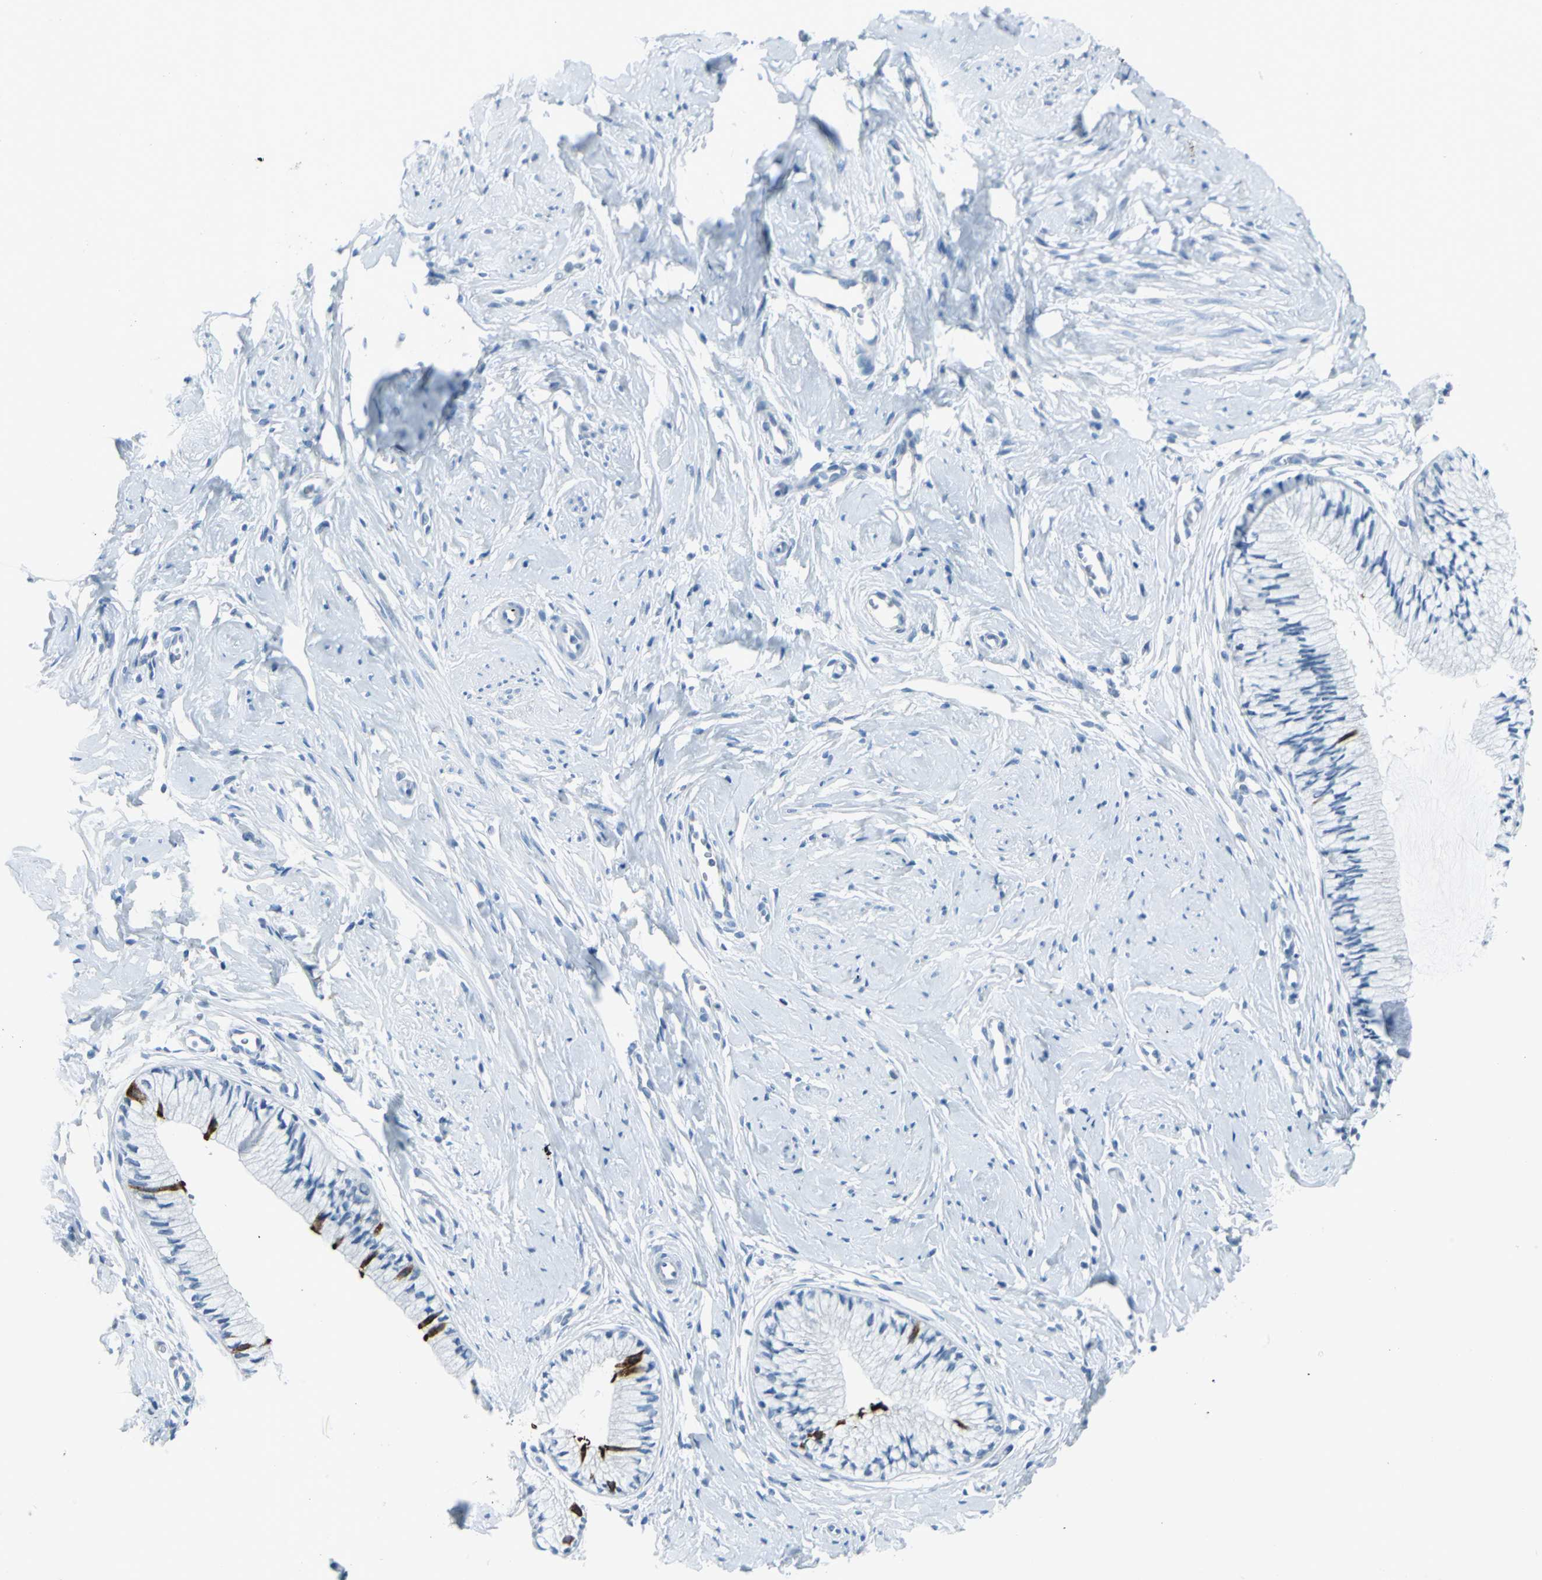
{"staining": {"intensity": "strong", "quantity": "<25%", "location": "cytoplasmic/membranous"}, "tissue": "cervix", "cell_type": "Glandular cells", "image_type": "normal", "snomed": [{"axis": "morphology", "description": "Normal tissue, NOS"}, {"axis": "topography", "description": "Cervix"}], "caption": "Strong cytoplasmic/membranous protein staining is present in approximately <25% of glandular cells in cervix.", "gene": "DNAI2", "patient": {"sex": "female", "age": 46}}